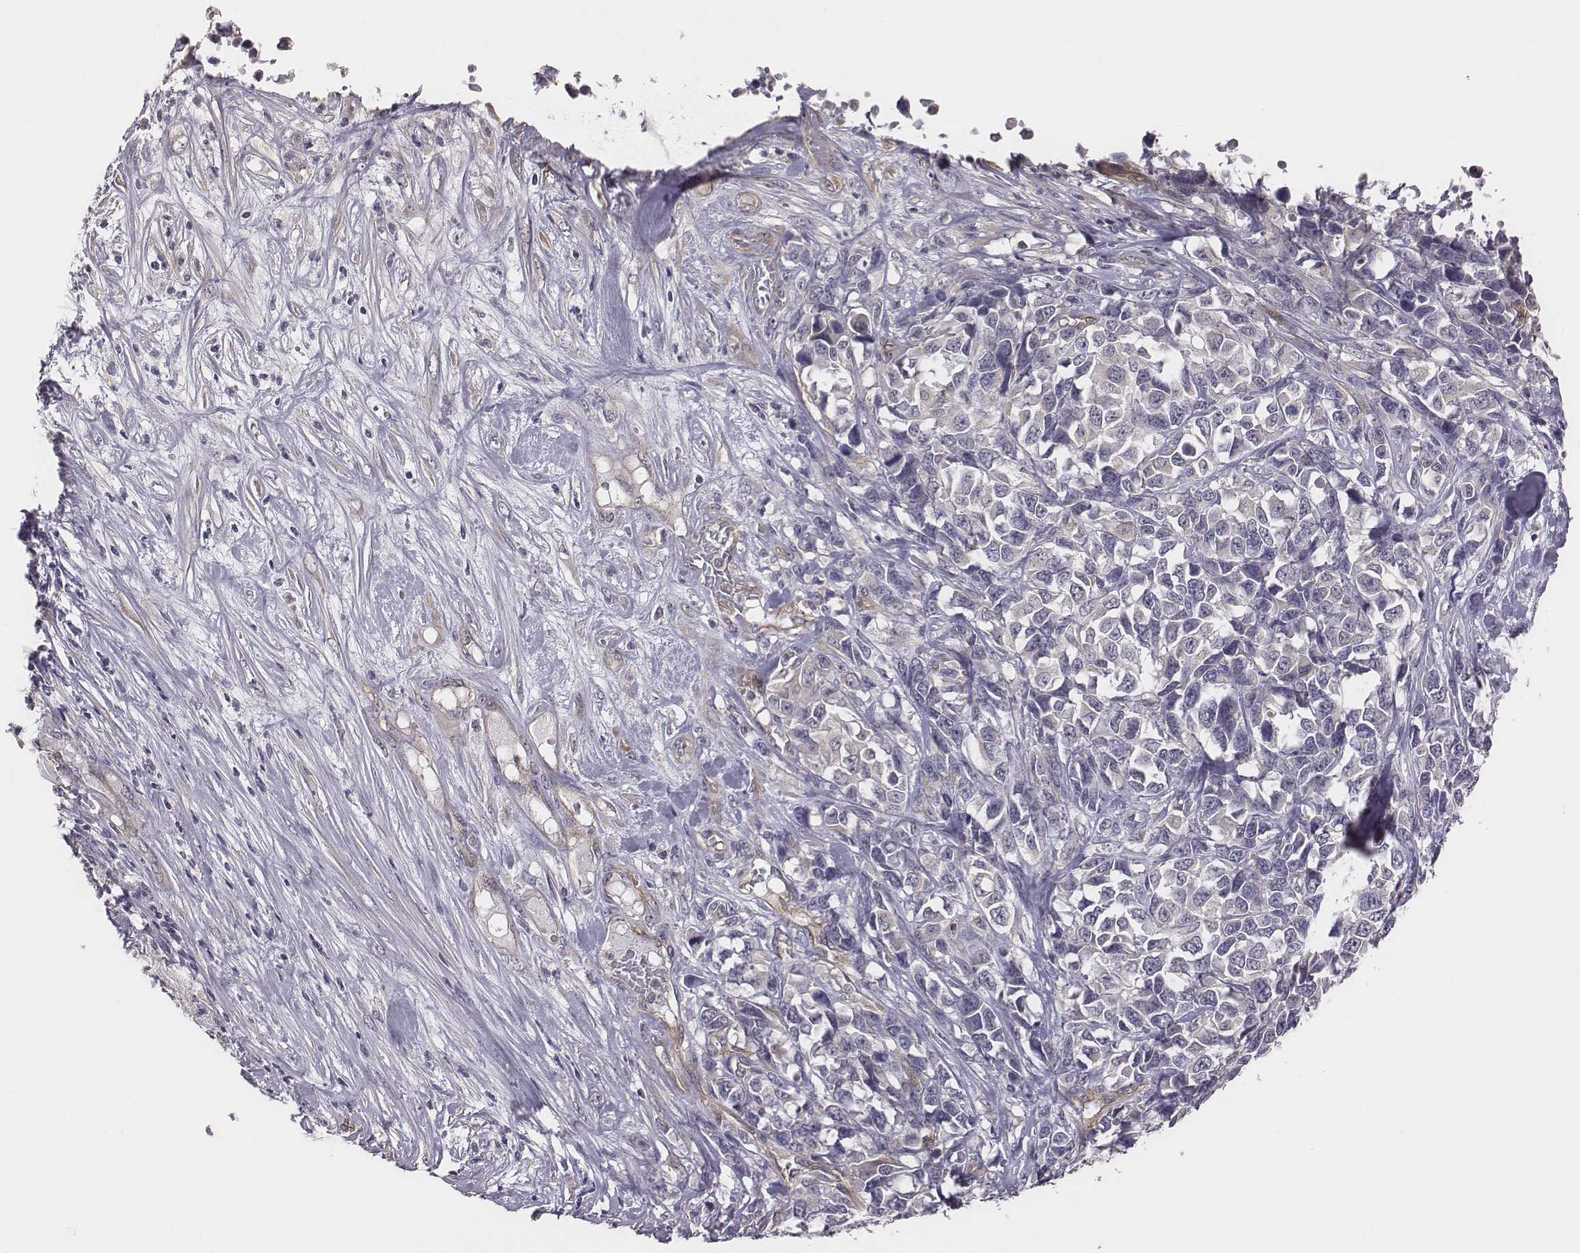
{"staining": {"intensity": "negative", "quantity": "none", "location": "none"}, "tissue": "melanoma", "cell_type": "Tumor cells", "image_type": "cancer", "snomed": [{"axis": "morphology", "description": "Malignant melanoma, Metastatic site"}, {"axis": "topography", "description": "Skin"}], "caption": "Tumor cells show no significant expression in malignant melanoma (metastatic site). (DAB (3,3'-diaminobenzidine) IHC visualized using brightfield microscopy, high magnification).", "gene": "SCARF1", "patient": {"sex": "male", "age": 84}}